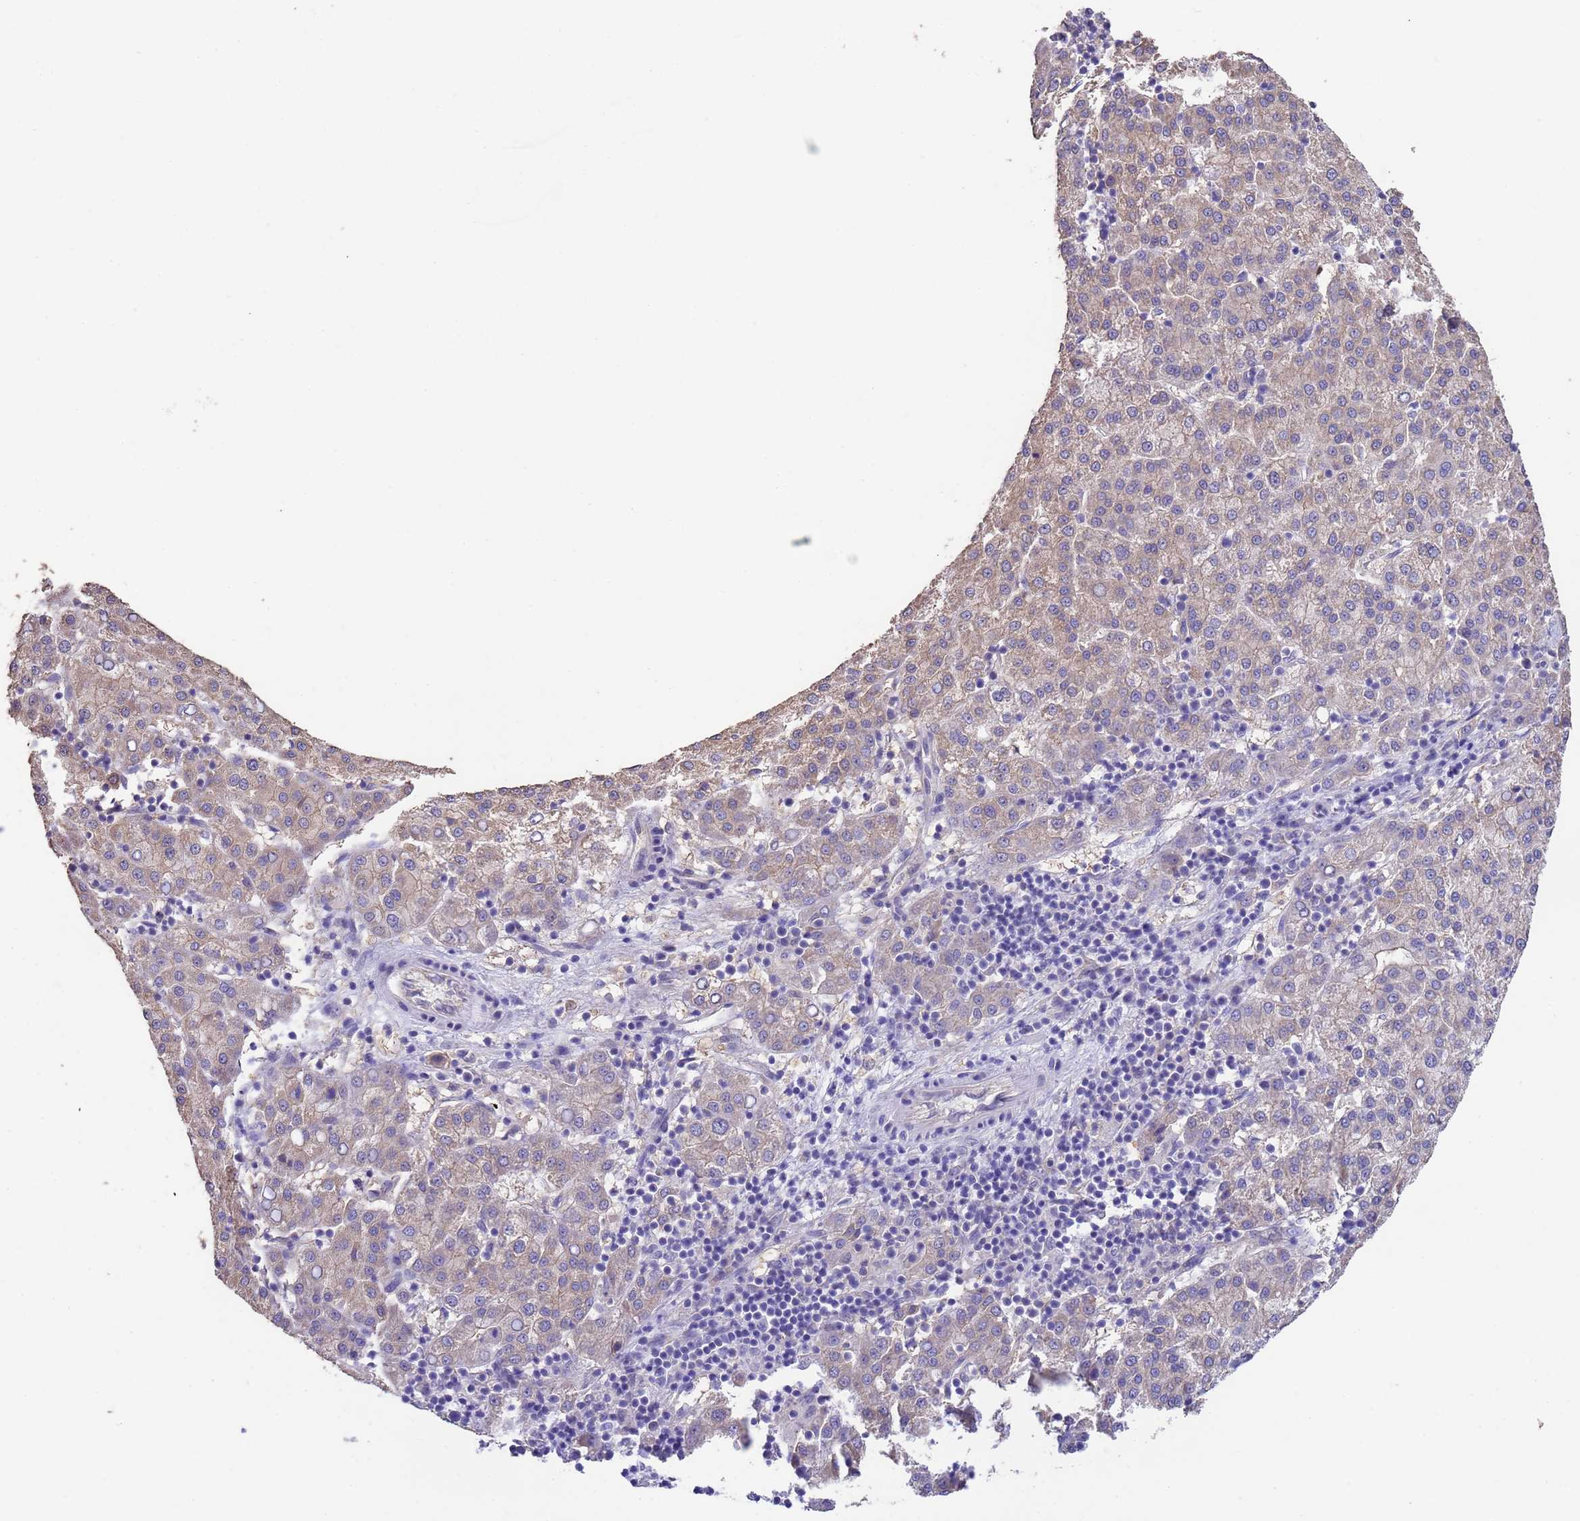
{"staining": {"intensity": "weak", "quantity": "25%-75%", "location": "cytoplasmic/membranous"}, "tissue": "liver cancer", "cell_type": "Tumor cells", "image_type": "cancer", "snomed": [{"axis": "morphology", "description": "Carcinoma, Hepatocellular, NOS"}, {"axis": "topography", "description": "Liver"}], "caption": "A high-resolution histopathology image shows immunohistochemistry staining of liver hepatocellular carcinoma, which demonstrates weak cytoplasmic/membranous positivity in about 25%-75% of tumor cells.", "gene": "NPHP1", "patient": {"sex": "female", "age": 58}}